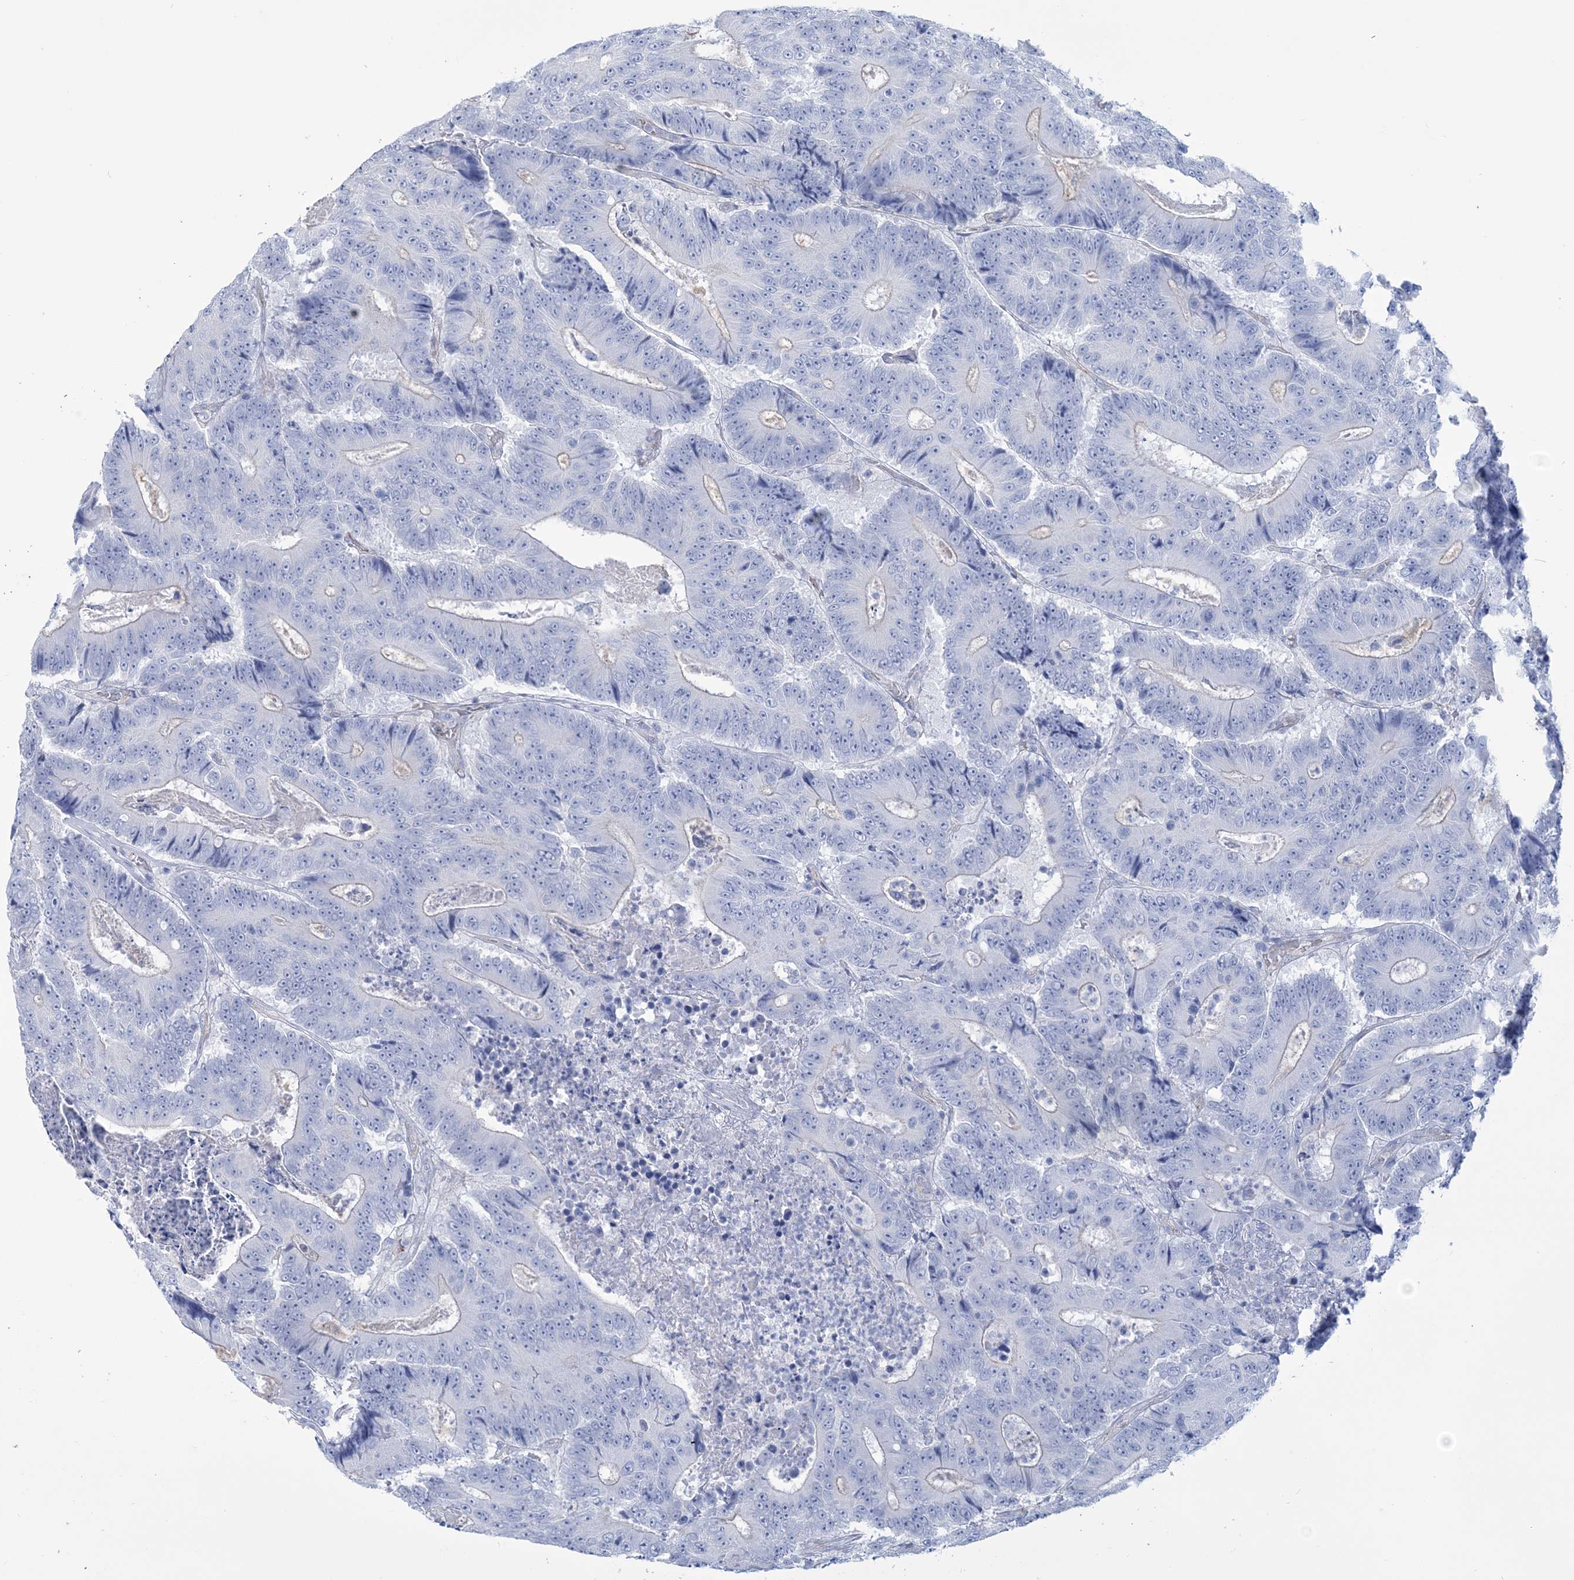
{"staining": {"intensity": "negative", "quantity": "none", "location": "none"}, "tissue": "colorectal cancer", "cell_type": "Tumor cells", "image_type": "cancer", "snomed": [{"axis": "morphology", "description": "Adenocarcinoma, NOS"}, {"axis": "topography", "description": "Colon"}], "caption": "Colorectal adenocarcinoma was stained to show a protein in brown. There is no significant staining in tumor cells.", "gene": "RAB11FIP5", "patient": {"sex": "male", "age": 83}}